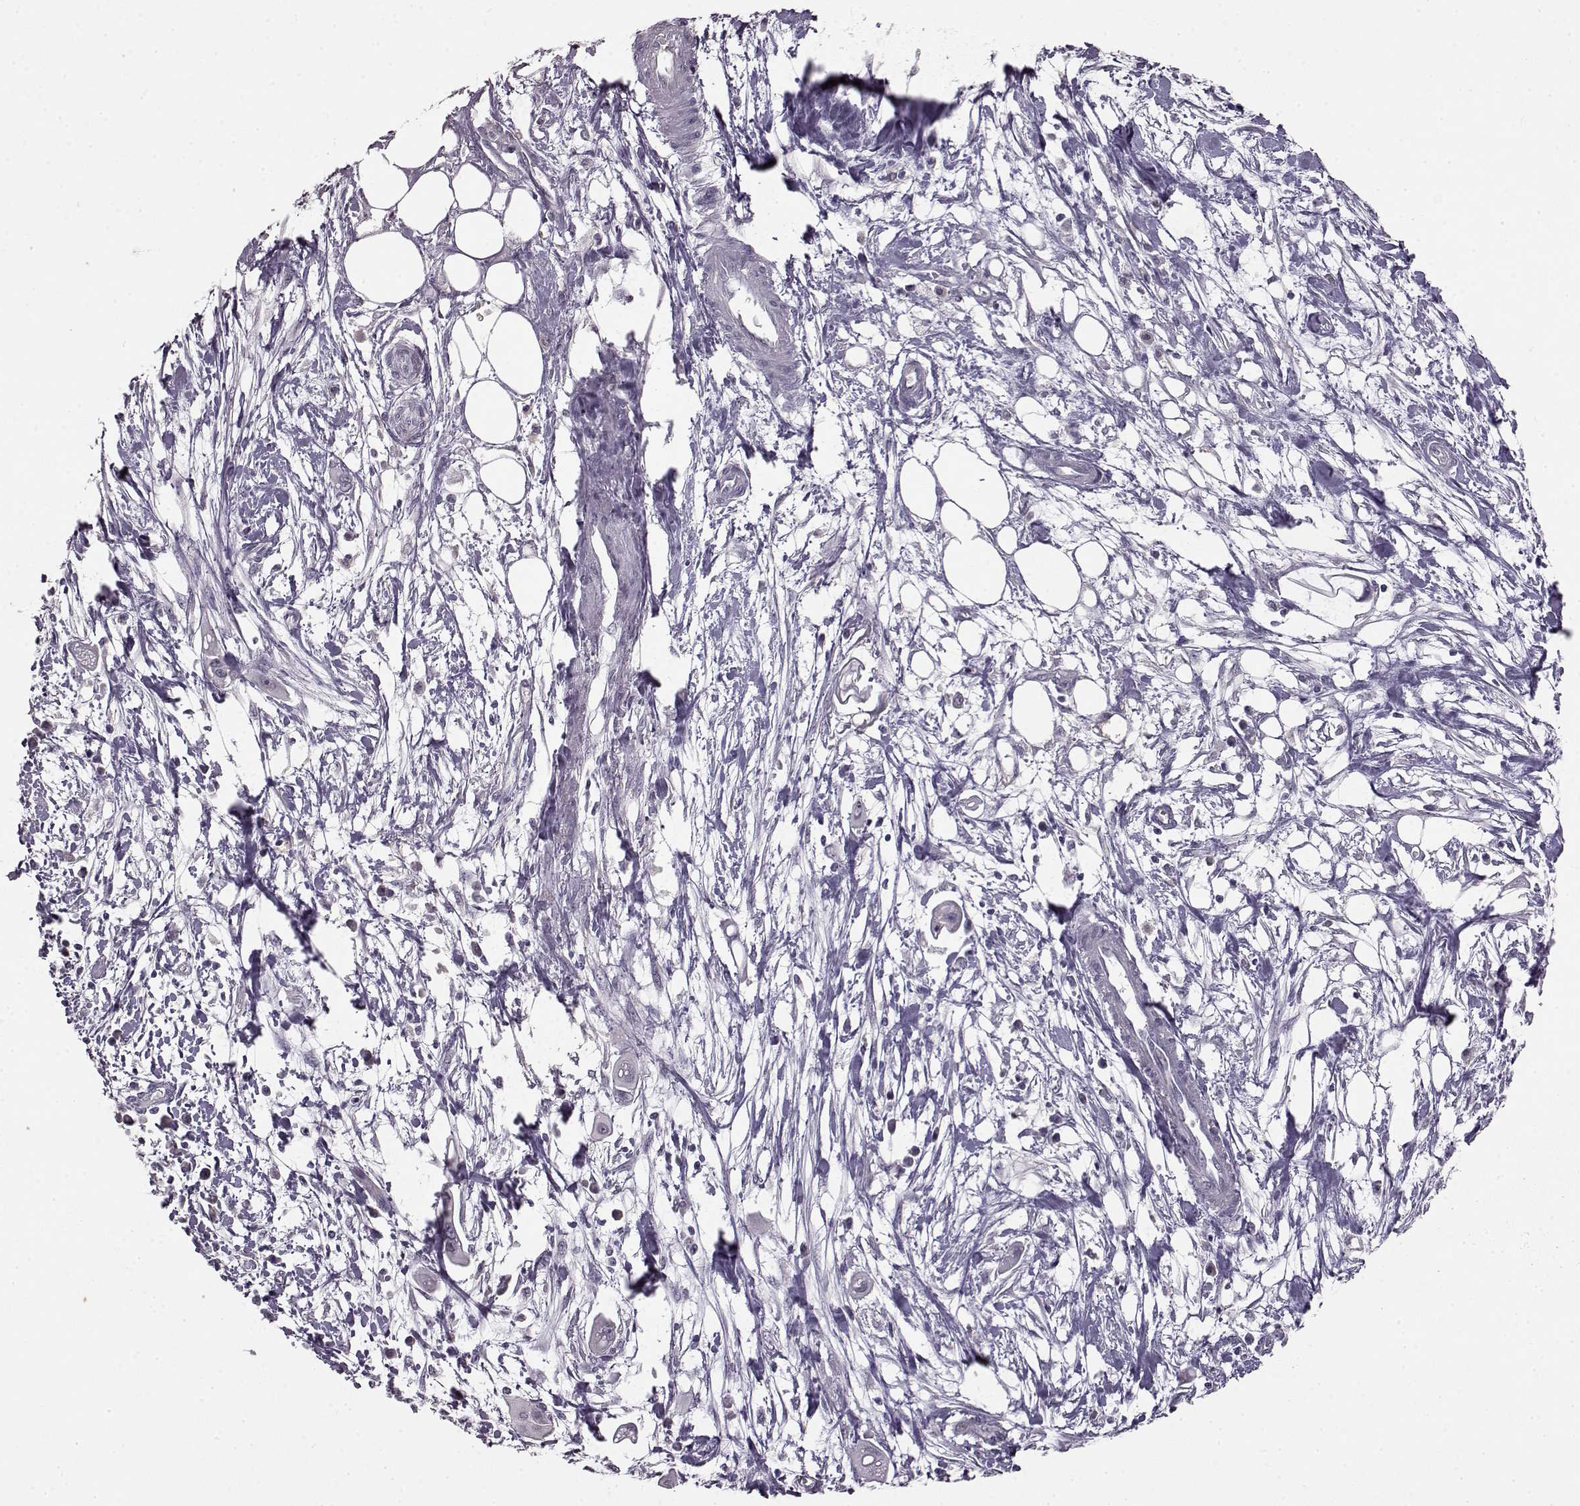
{"staining": {"intensity": "negative", "quantity": "none", "location": "none"}, "tissue": "pancreatic cancer", "cell_type": "Tumor cells", "image_type": "cancer", "snomed": [{"axis": "morphology", "description": "Adenocarcinoma, NOS"}, {"axis": "topography", "description": "Pancreas"}], "caption": "Tumor cells show no significant positivity in pancreatic adenocarcinoma.", "gene": "LHB", "patient": {"sex": "male", "age": 50}}